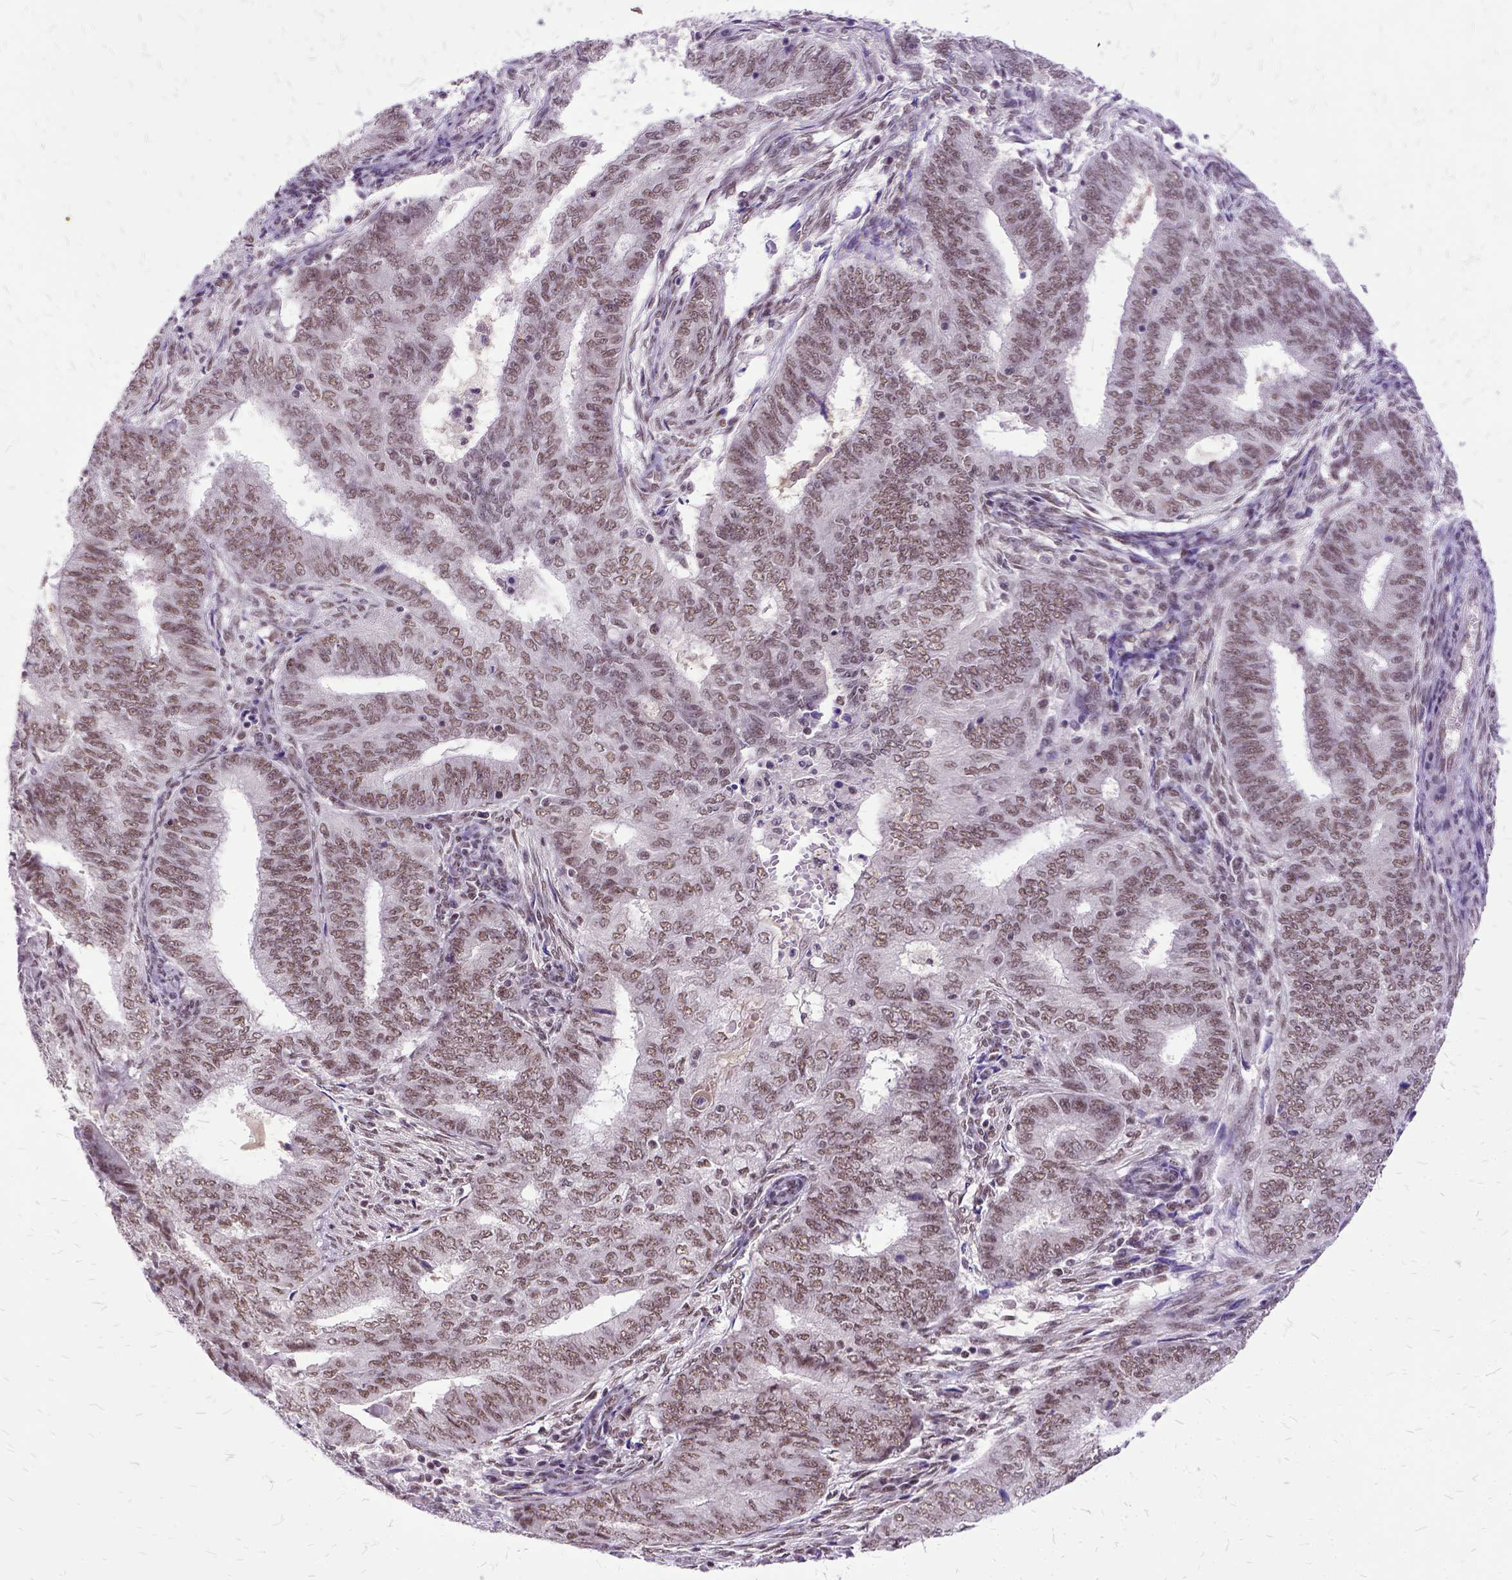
{"staining": {"intensity": "moderate", "quantity": "<25%", "location": "nuclear"}, "tissue": "endometrial cancer", "cell_type": "Tumor cells", "image_type": "cancer", "snomed": [{"axis": "morphology", "description": "Adenocarcinoma, NOS"}, {"axis": "topography", "description": "Endometrium"}], "caption": "Moderate nuclear expression is identified in approximately <25% of tumor cells in endometrial cancer (adenocarcinoma). (DAB IHC, brown staining for protein, blue staining for nuclei).", "gene": "SETD1A", "patient": {"sex": "female", "age": 62}}